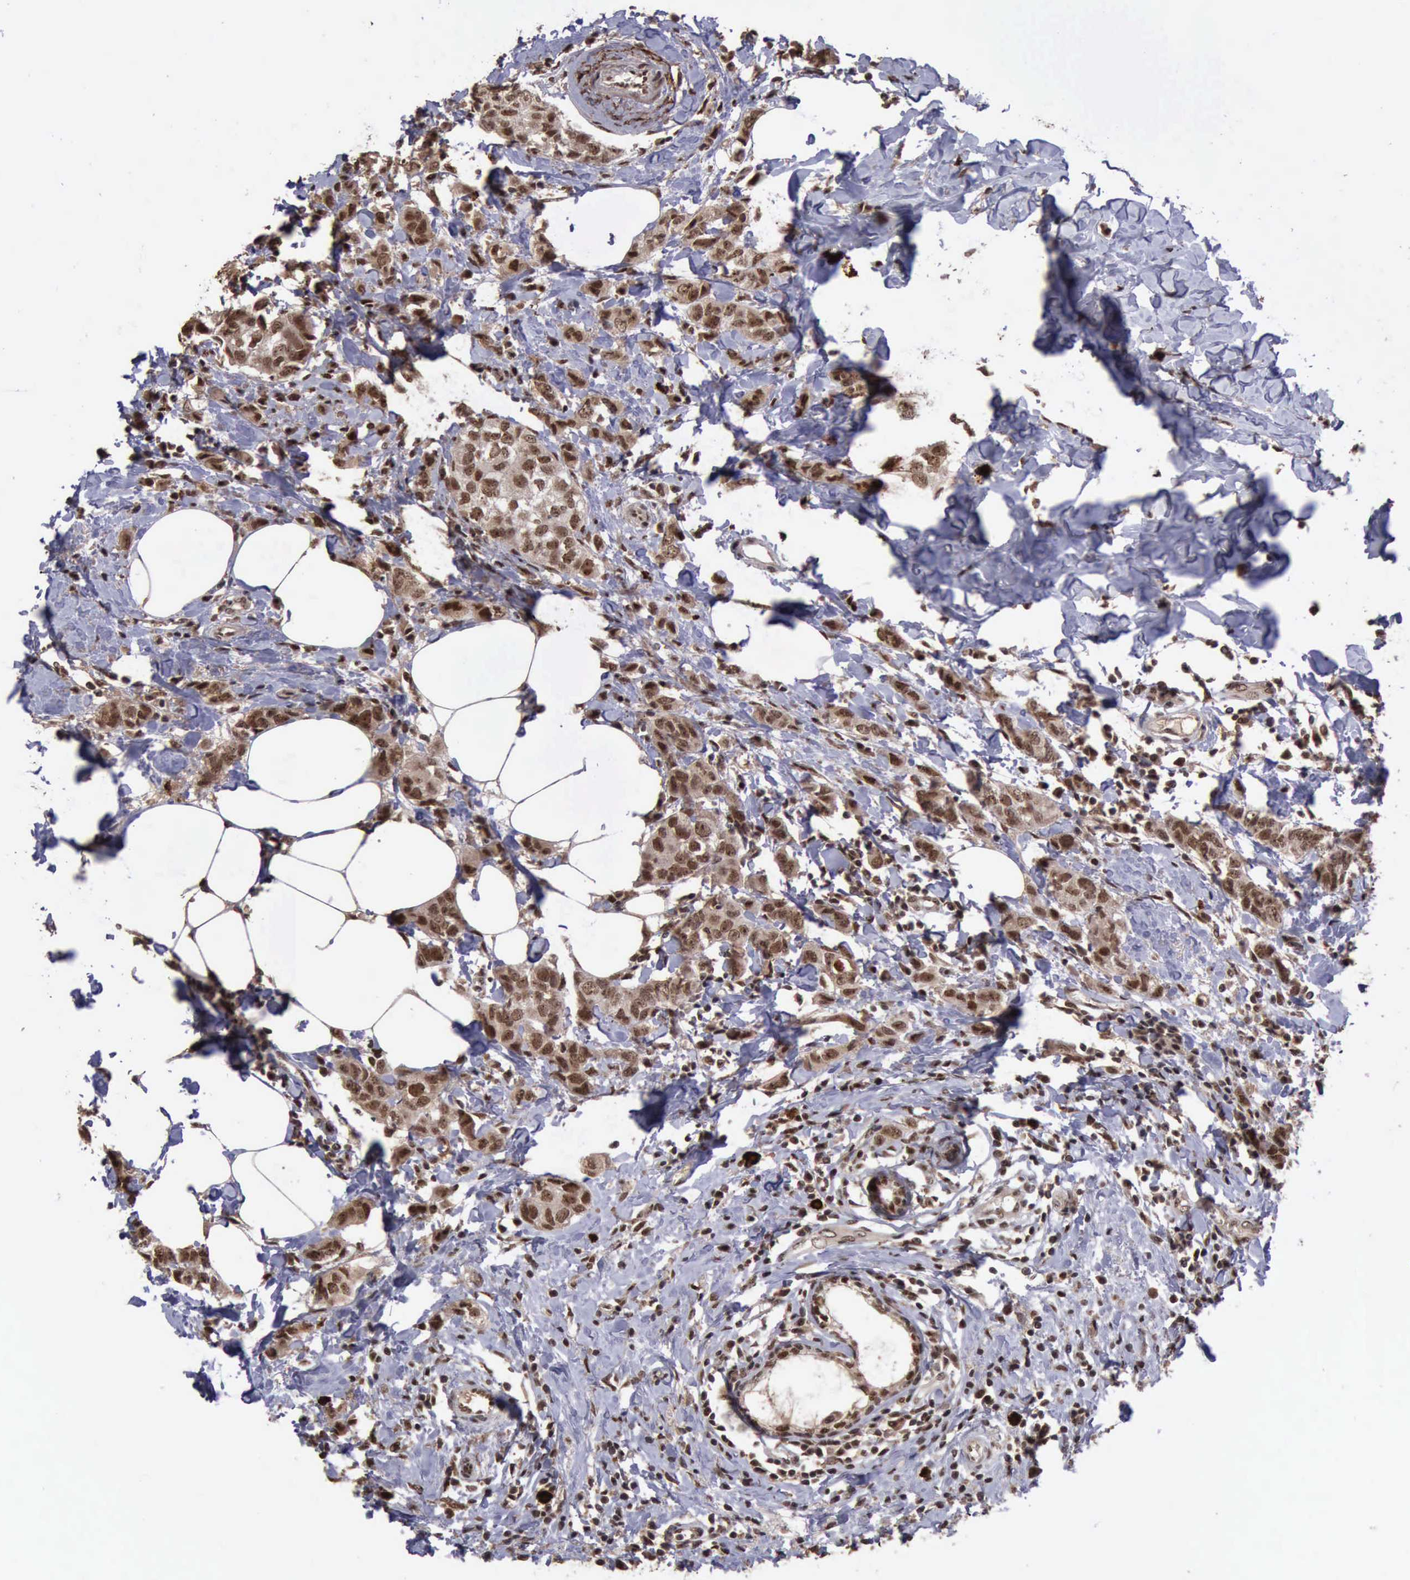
{"staining": {"intensity": "moderate", "quantity": ">75%", "location": "cytoplasmic/membranous,nuclear"}, "tissue": "breast cancer", "cell_type": "Tumor cells", "image_type": "cancer", "snomed": [{"axis": "morphology", "description": "Normal tissue, NOS"}, {"axis": "morphology", "description": "Duct carcinoma"}, {"axis": "topography", "description": "Breast"}], "caption": "This photomicrograph reveals IHC staining of infiltrating ductal carcinoma (breast), with medium moderate cytoplasmic/membranous and nuclear staining in approximately >75% of tumor cells.", "gene": "TRMT2A", "patient": {"sex": "female", "age": 50}}